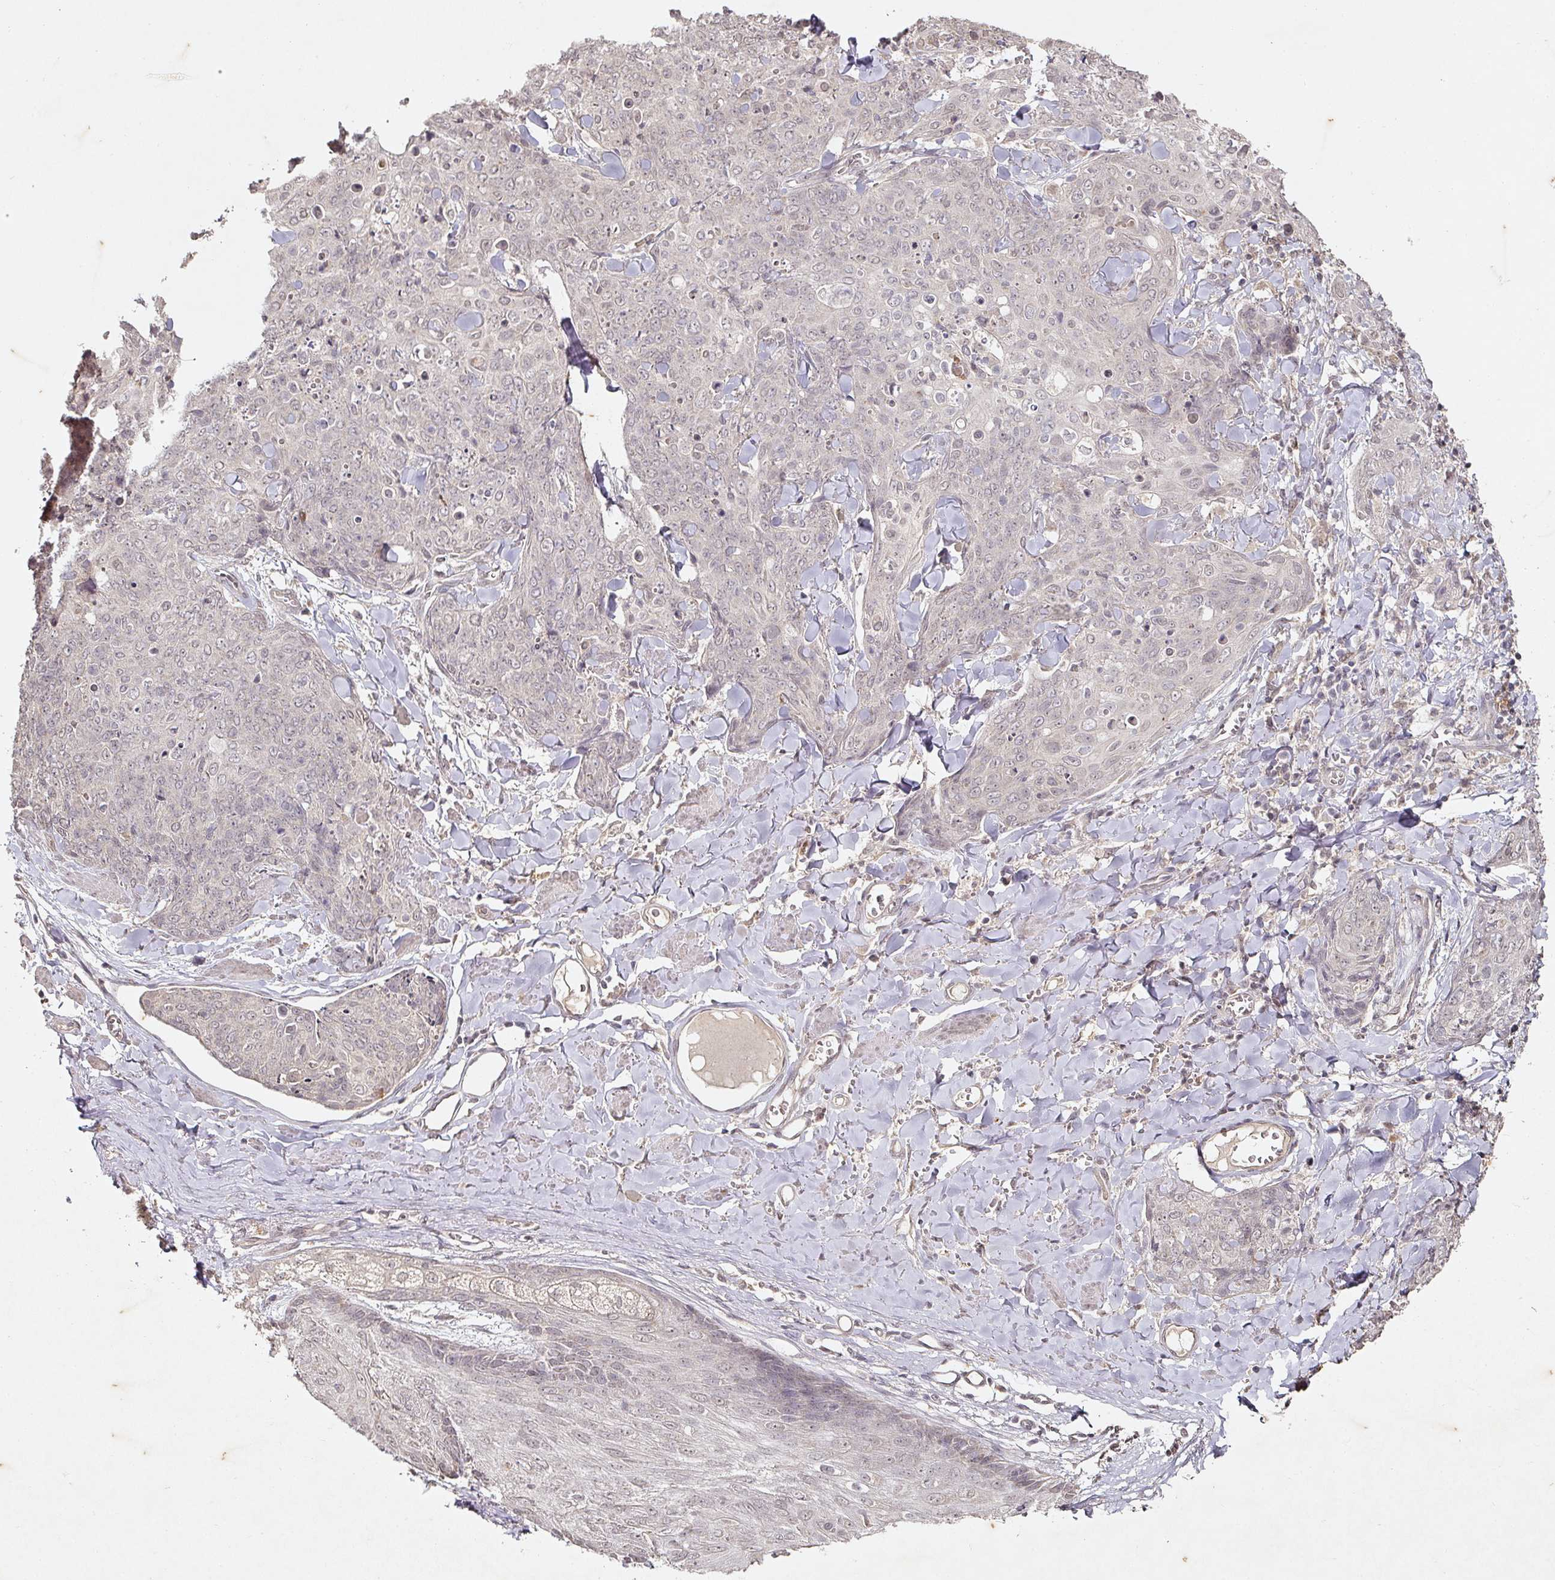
{"staining": {"intensity": "negative", "quantity": "none", "location": "none"}, "tissue": "skin cancer", "cell_type": "Tumor cells", "image_type": "cancer", "snomed": [{"axis": "morphology", "description": "Squamous cell carcinoma, NOS"}, {"axis": "topography", "description": "Skin"}, {"axis": "topography", "description": "Vulva"}], "caption": "The photomicrograph shows no staining of tumor cells in skin cancer (squamous cell carcinoma).", "gene": "CAPN5", "patient": {"sex": "female", "age": 85}}